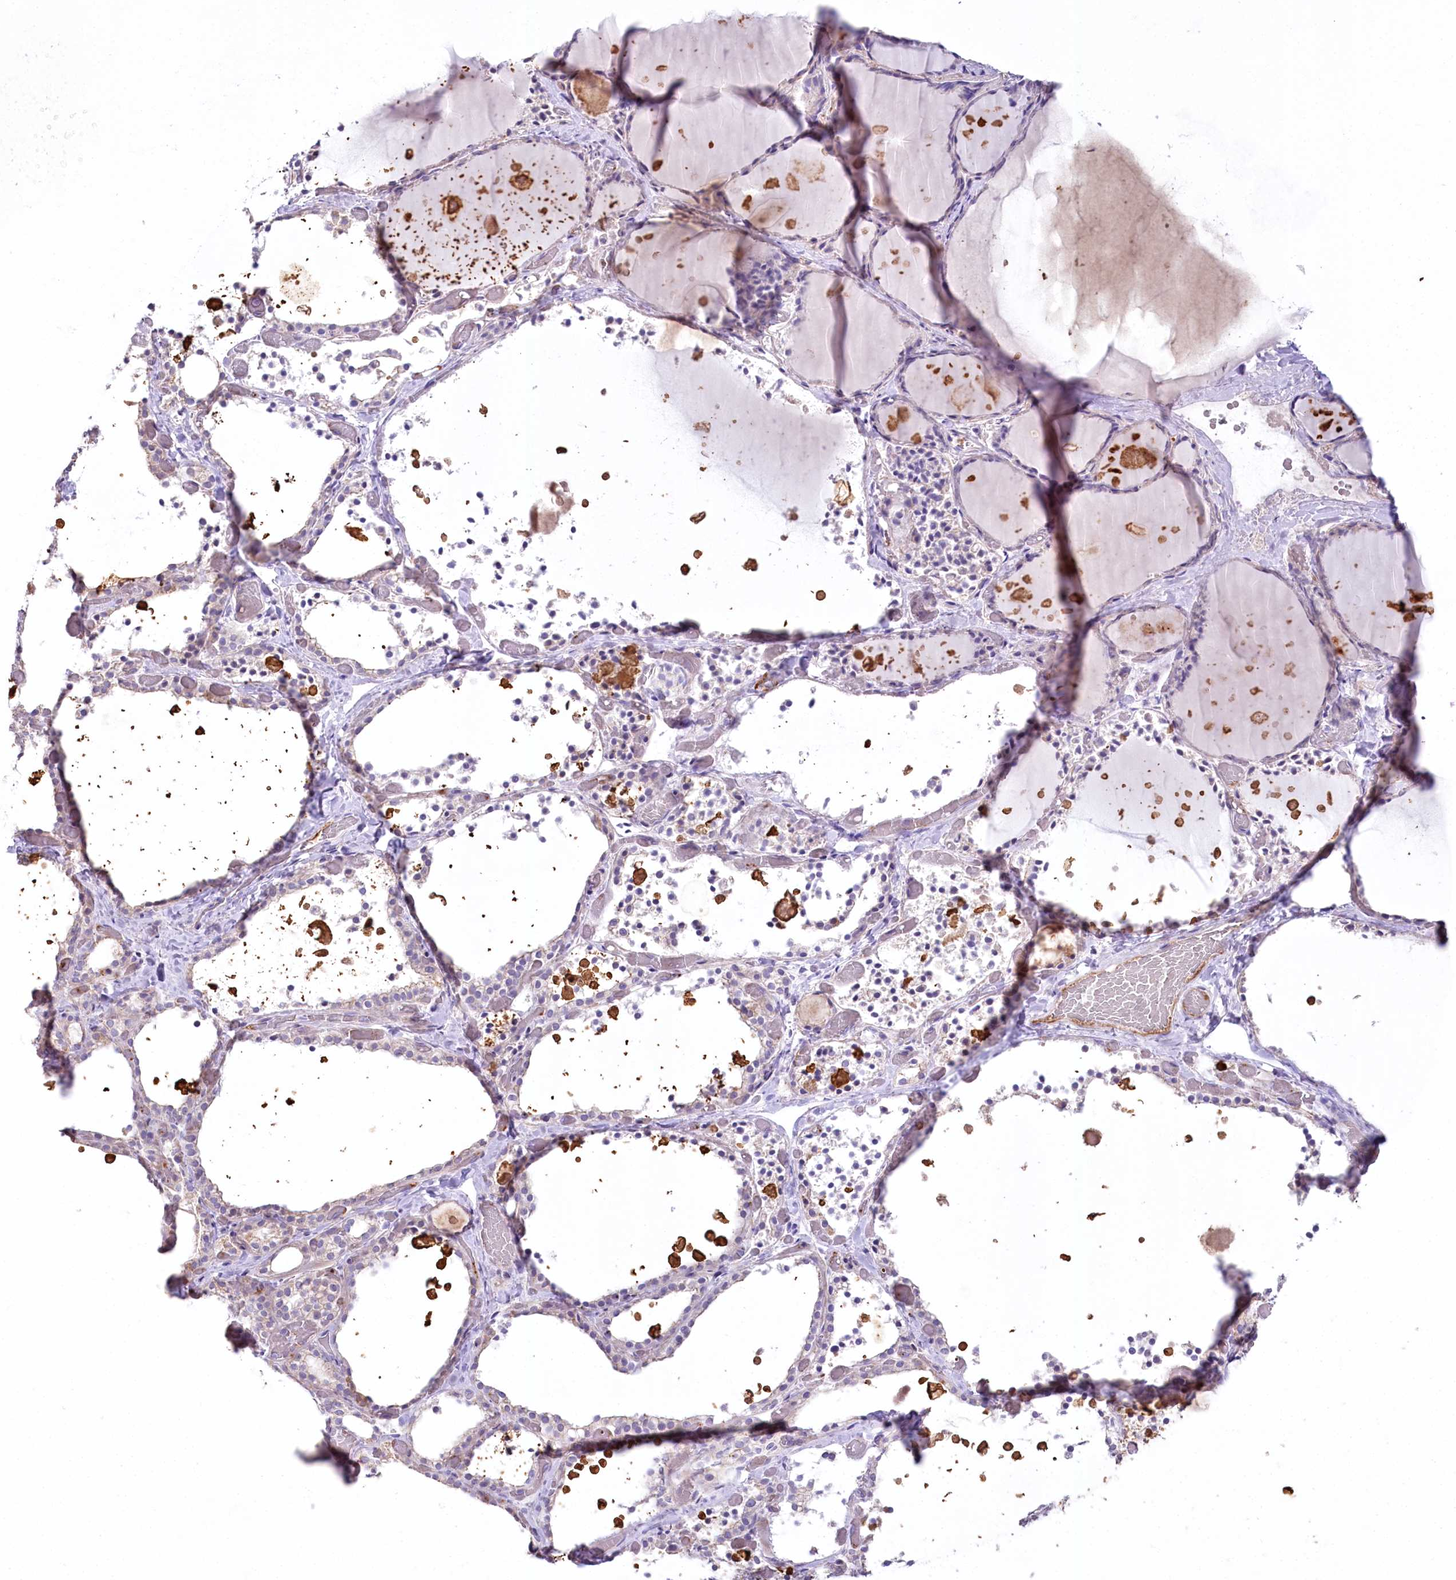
{"staining": {"intensity": "weak", "quantity": "<25%", "location": "cytoplasmic/membranous"}, "tissue": "thyroid gland", "cell_type": "Glandular cells", "image_type": "normal", "snomed": [{"axis": "morphology", "description": "Normal tissue, NOS"}, {"axis": "topography", "description": "Thyroid gland"}], "caption": "Thyroid gland was stained to show a protein in brown. There is no significant expression in glandular cells. (Stains: DAB (3,3'-diaminobenzidine) IHC with hematoxylin counter stain, Microscopy: brightfield microscopy at high magnification).", "gene": "SLC6A11", "patient": {"sex": "female", "age": 44}}